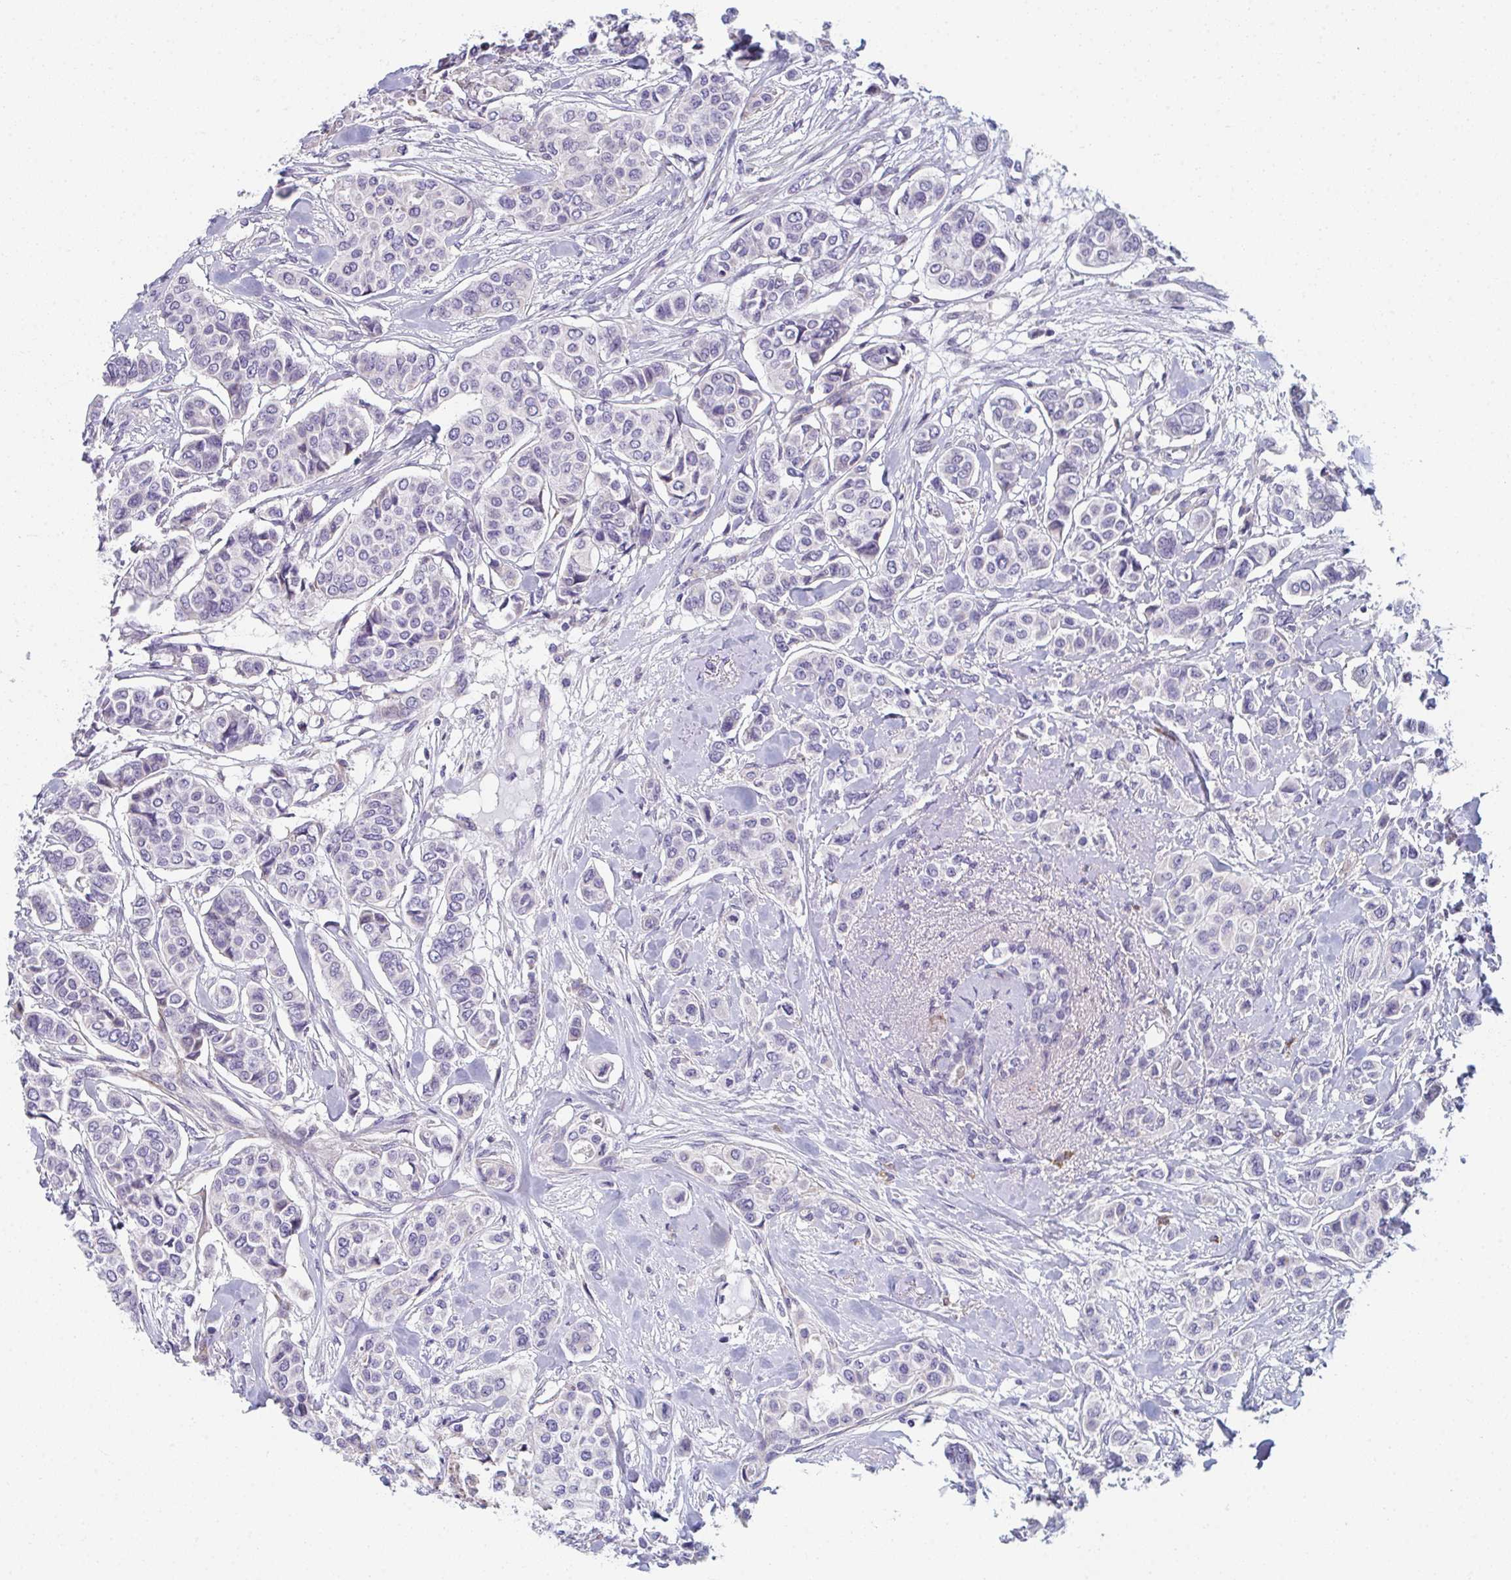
{"staining": {"intensity": "negative", "quantity": "none", "location": "none"}, "tissue": "breast cancer", "cell_type": "Tumor cells", "image_type": "cancer", "snomed": [{"axis": "morphology", "description": "Lobular carcinoma"}, {"axis": "topography", "description": "Breast"}], "caption": "A high-resolution image shows IHC staining of lobular carcinoma (breast), which displays no significant positivity in tumor cells.", "gene": "EIF1AD", "patient": {"sex": "female", "age": 51}}